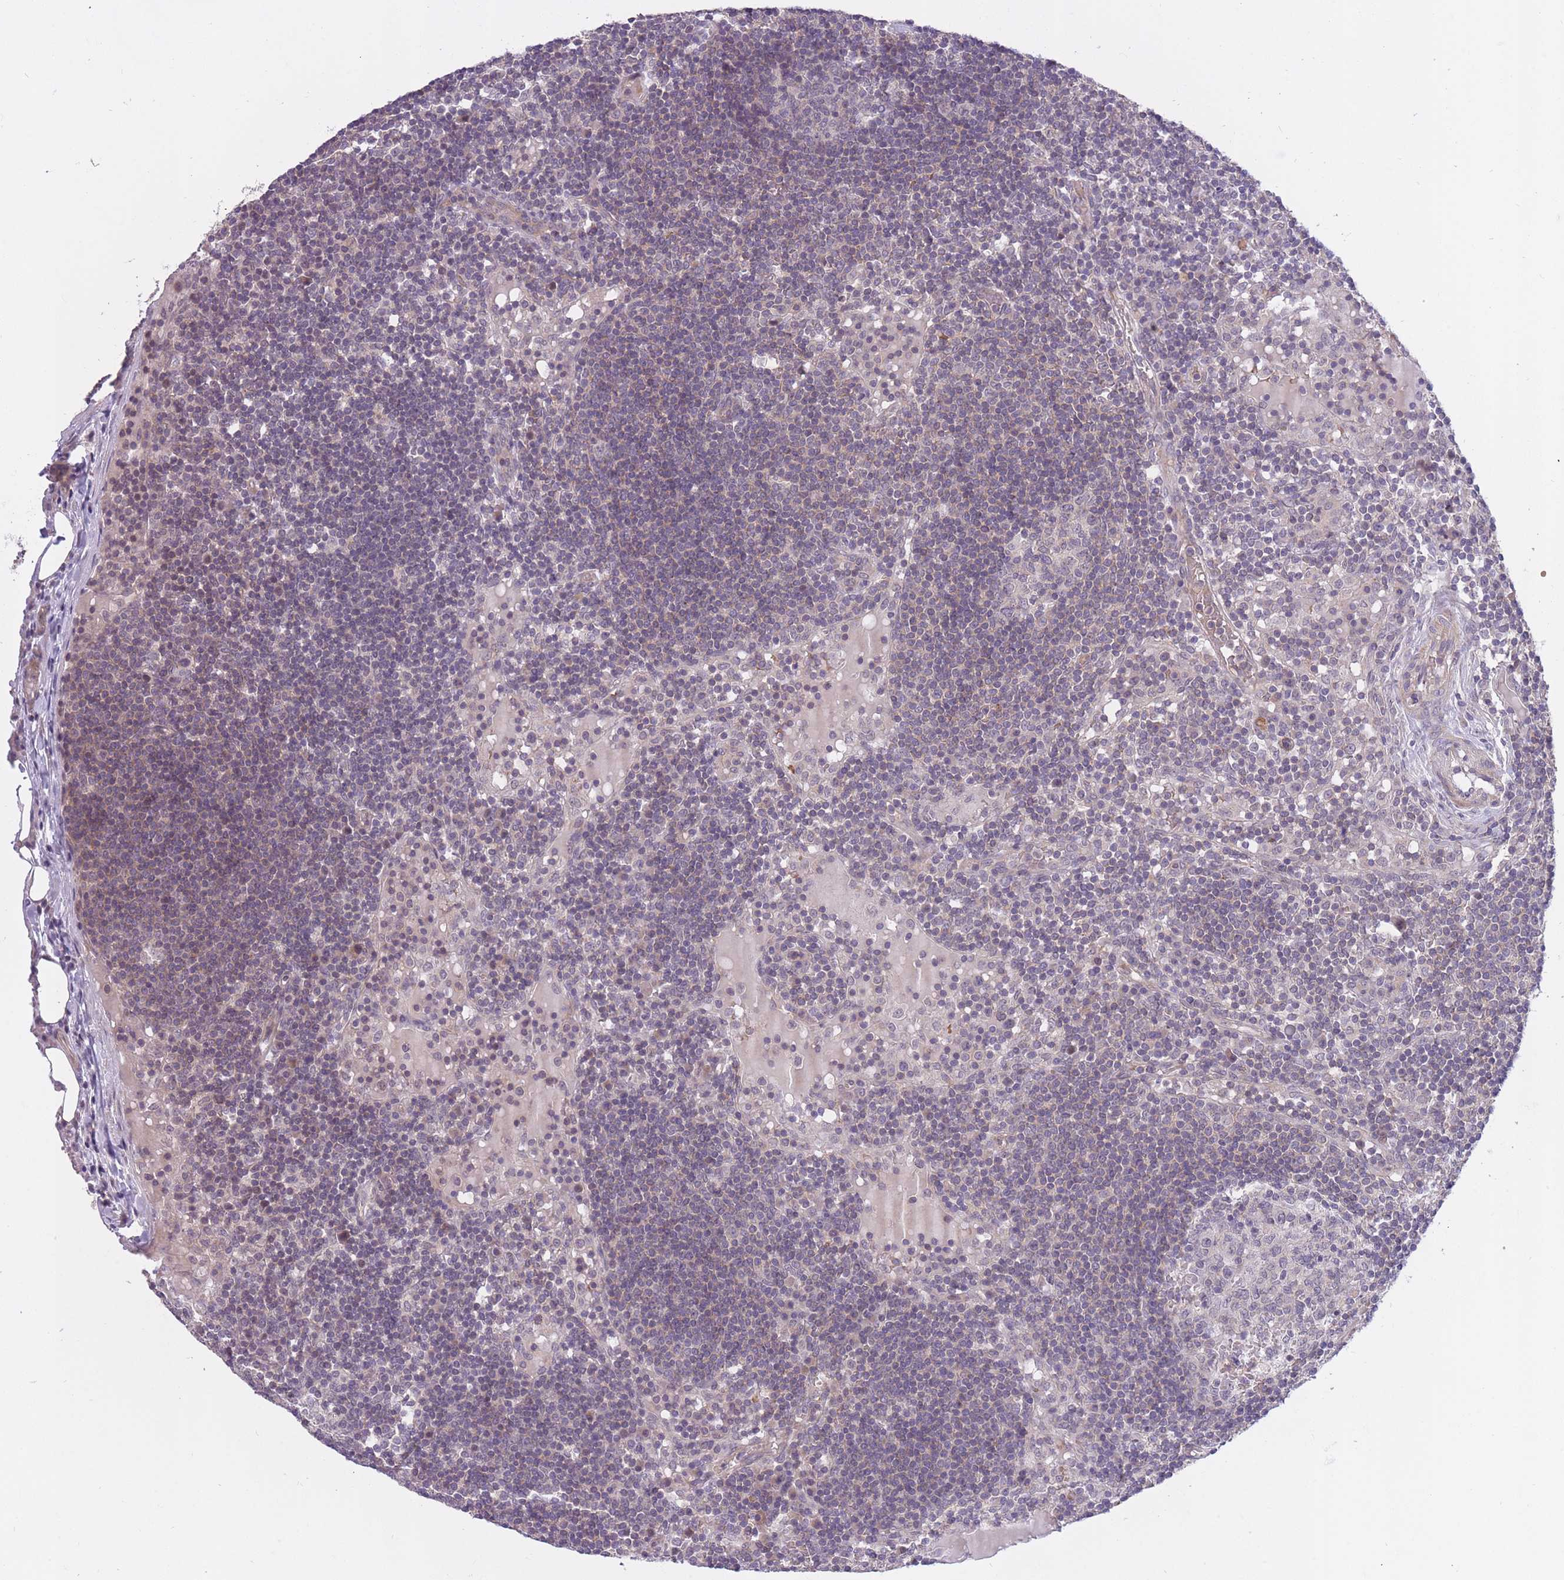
{"staining": {"intensity": "negative", "quantity": "none", "location": "none"}, "tissue": "lymph node", "cell_type": "Germinal center cells", "image_type": "normal", "snomed": [{"axis": "morphology", "description": "Normal tissue, NOS"}, {"axis": "topography", "description": "Lymph node"}], "caption": "This photomicrograph is of benign lymph node stained with IHC to label a protein in brown with the nuclei are counter-stained blue. There is no positivity in germinal center cells.", "gene": "FUT3", "patient": {"sex": "male", "age": 53}}